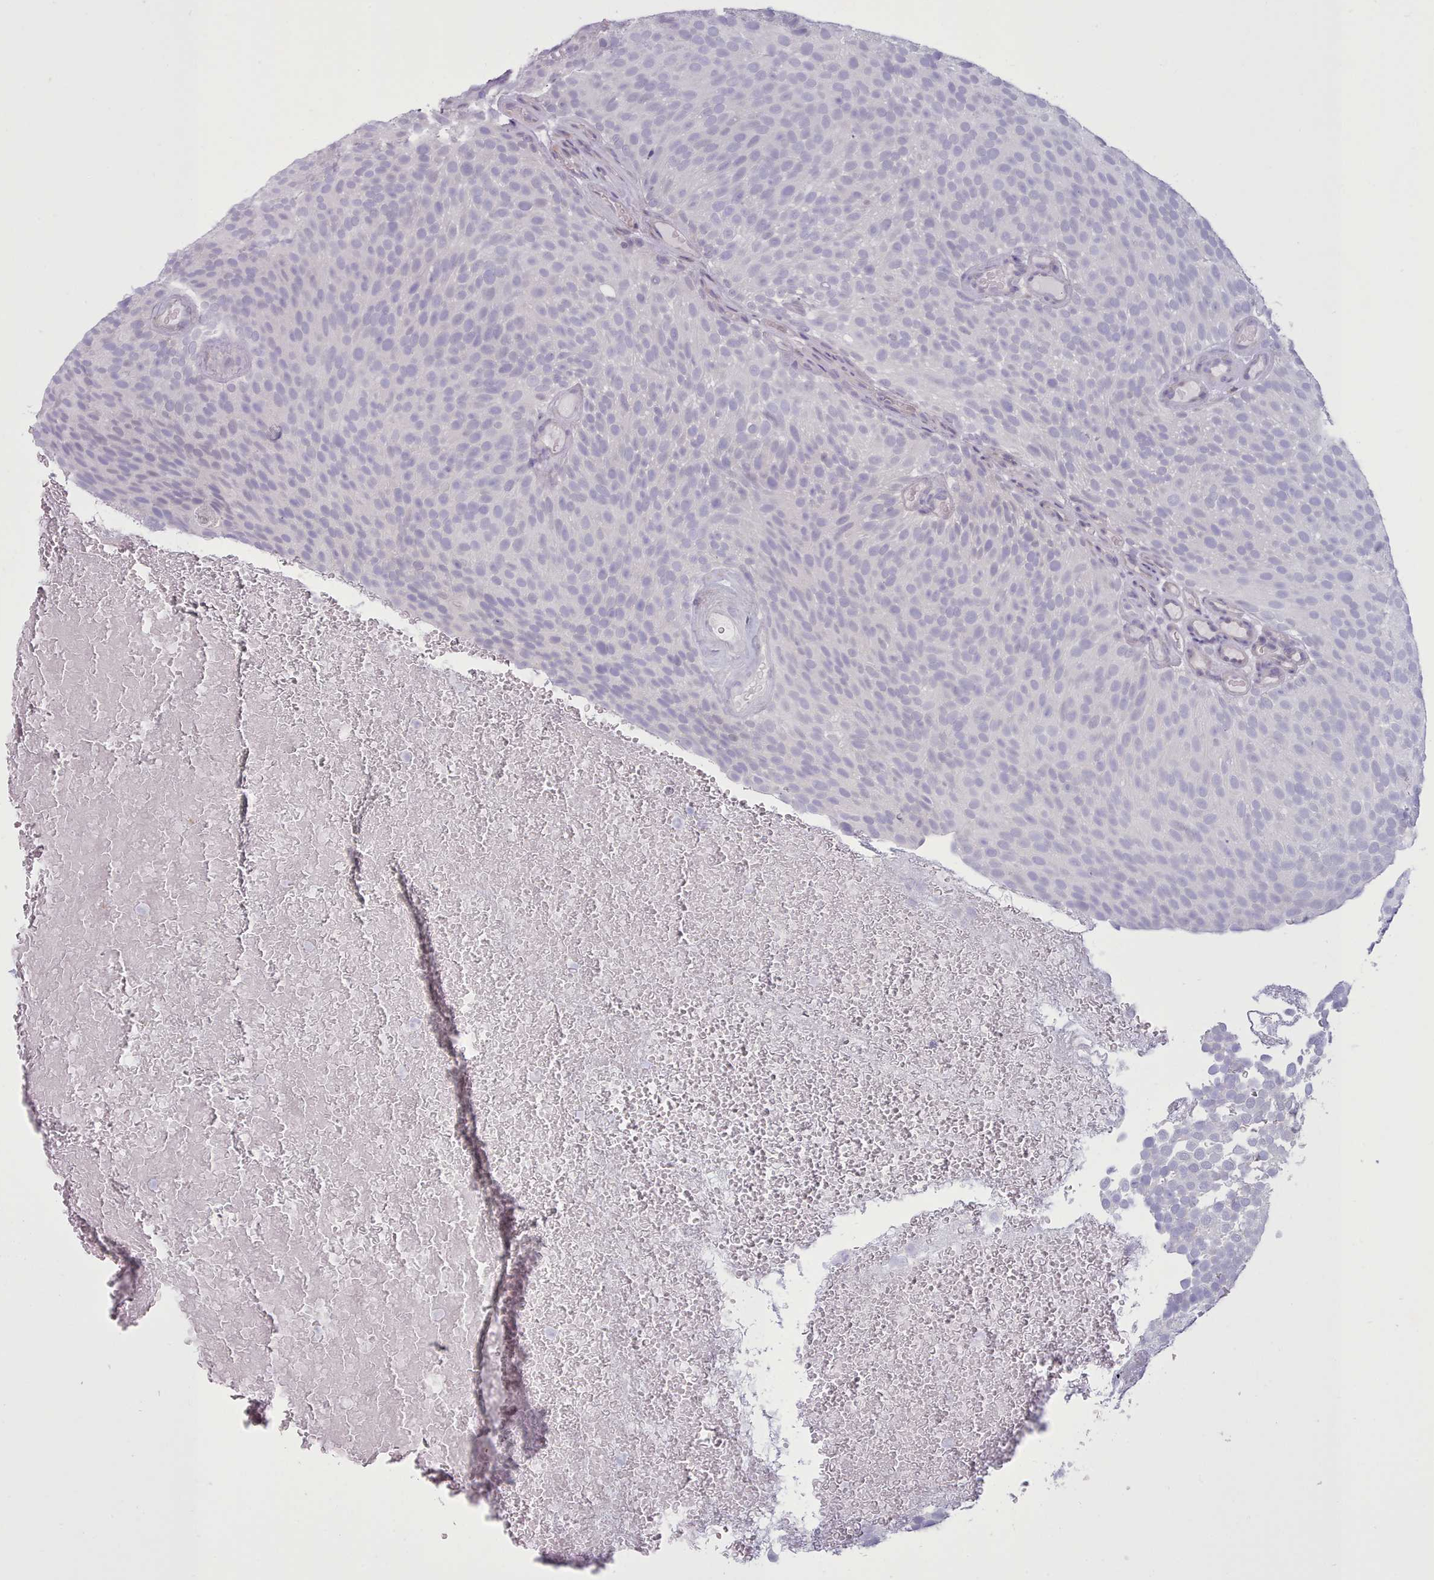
{"staining": {"intensity": "negative", "quantity": "none", "location": "none"}, "tissue": "urothelial cancer", "cell_type": "Tumor cells", "image_type": "cancer", "snomed": [{"axis": "morphology", "description": "Urothelial carcinoma, Low grade"}, {"axis": "topography", "description": "Urinary bladder"}], "caption": "This is an IHC image of human urothelial cancer. There is no positivity in tumor cells.", "gene": "TMEM253", "patient": {"sex": "male", "age": 78}}